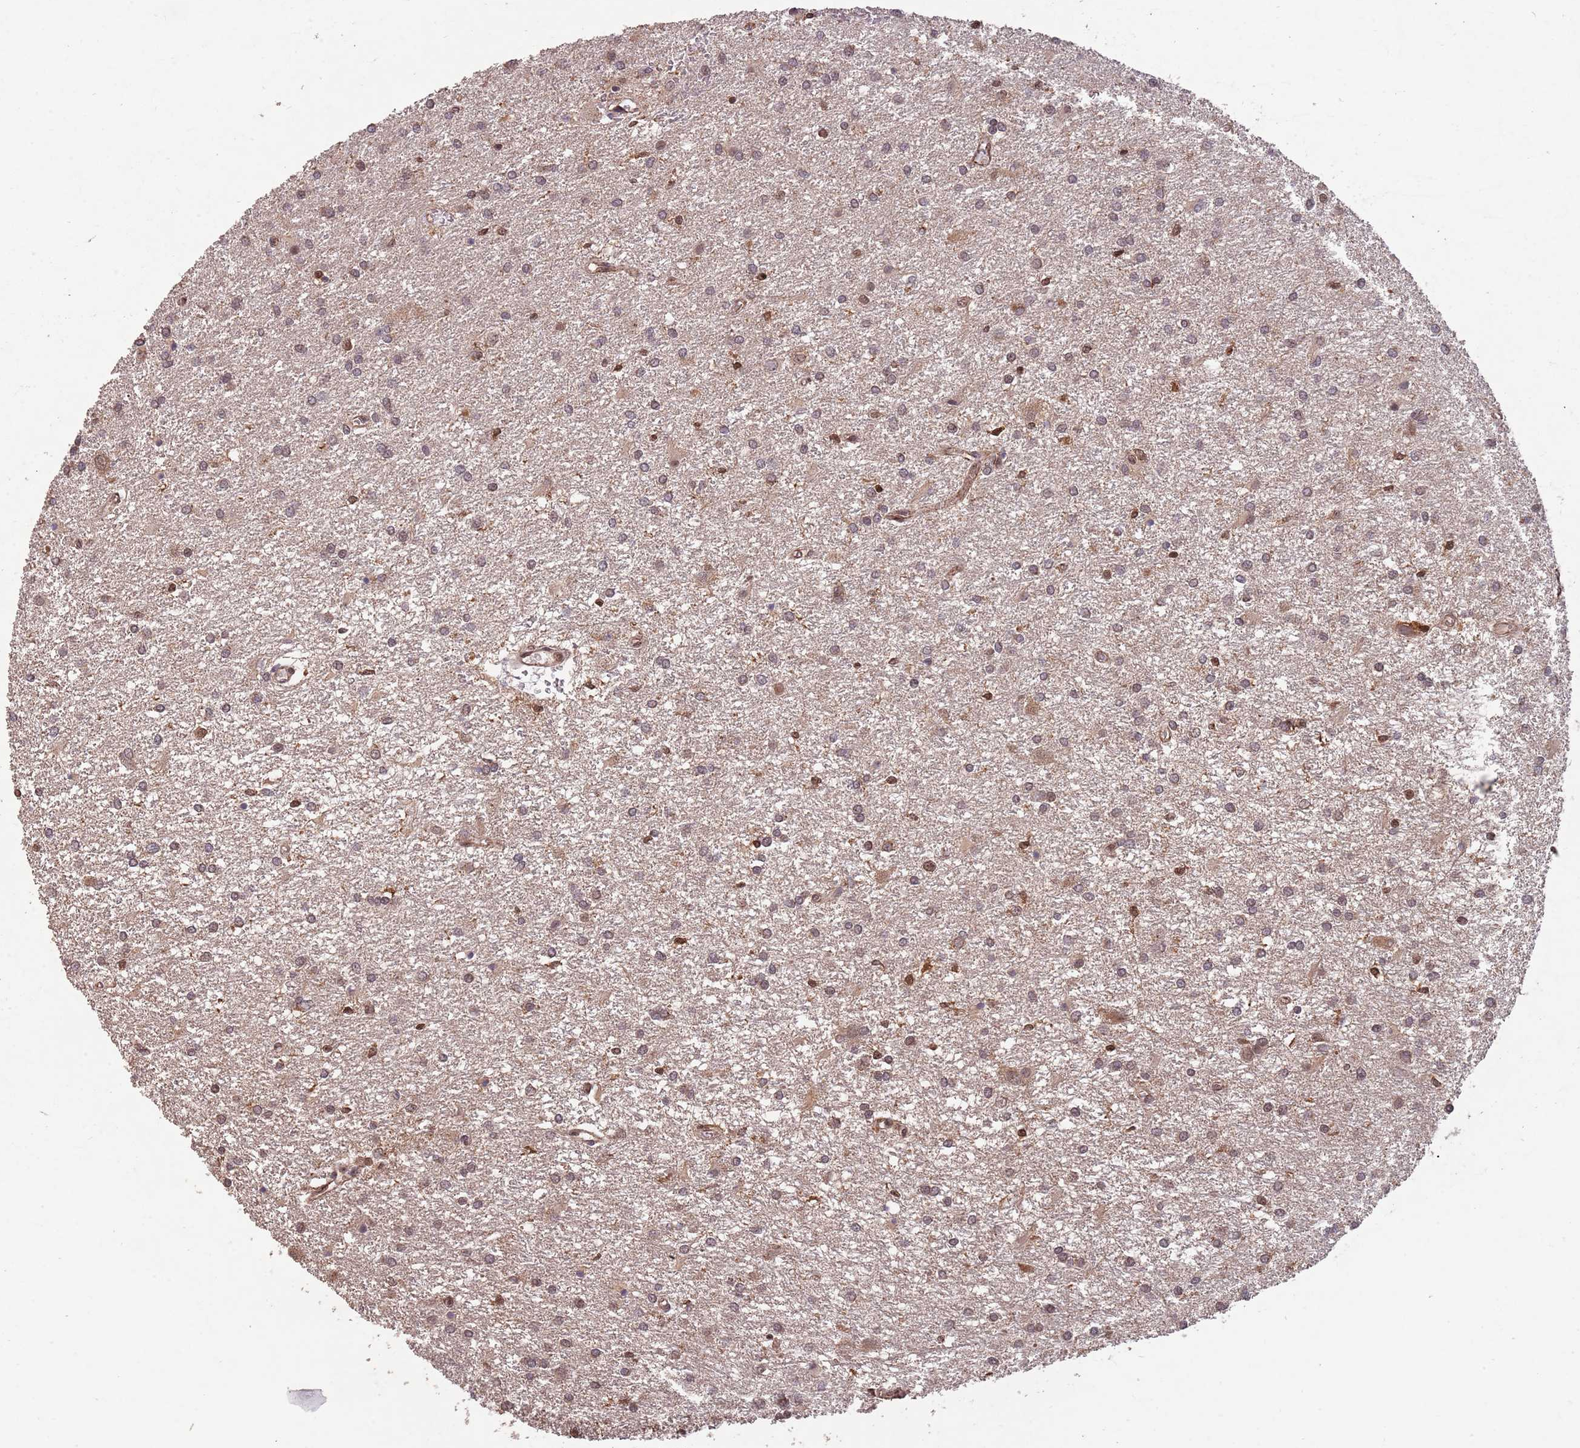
{"staining": {"intensity": "moderate", "quantity": "25%-75%", "location": "cytoplasmic/membranous,nuclear"}, "tissue": "glioma", "cell_type": "Tumor cells", "image_type": "cancer", "snomed": [{"axis": "morphology", "description": "Glioma, malignant, High grade"}, {"axis": "topography", "description": "Brain"}], "caption": "Malignant glioma (high-grade) was stained to show a protein in brown. There is medium levels of moderate cytoplasmic/membranous and nuclear expression in approximately 25%-75% of tumor cells.", "gene": "ZNF639", "patient": {"sex": "female", "age": 50}}